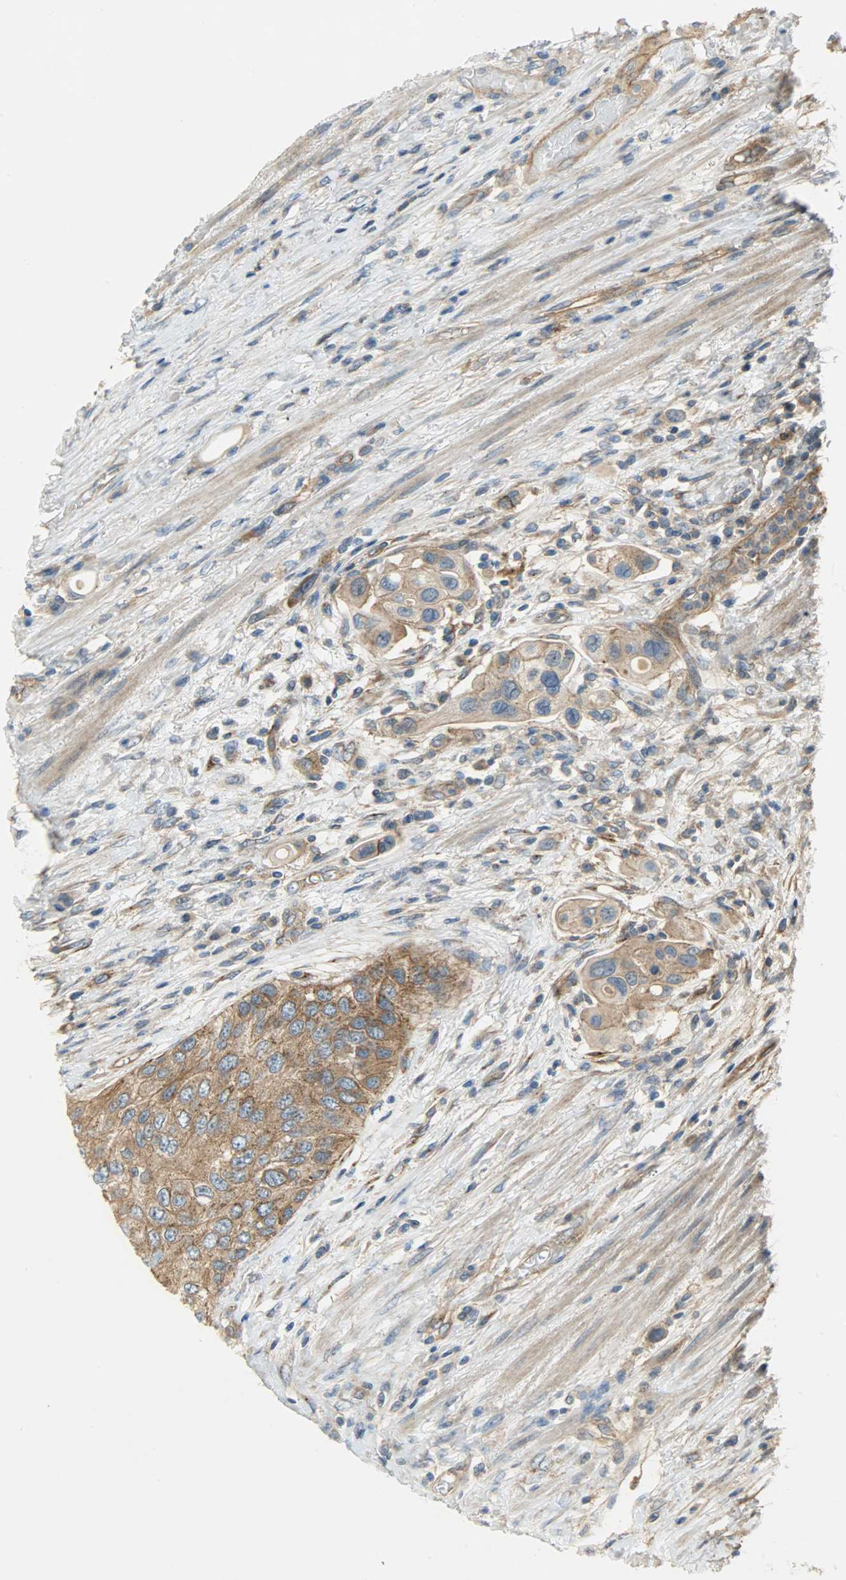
{"staining": {"intensity": "moderate", "quantity": ">75%", "location": "cytoplasmic/membranous"}, "tissue": "urothelial cancer", "cell_type": "Tumor cells", "image_type": "cancer", "snomed": [{"axis": "morphology", "description": "Urothelial carcinoma, High grade"}, {"axis": "topography", "description": "Urinary bladder"}], "caption": "A brown stain labels moderate cytoplasmic/membranous expression of a protein in high-grade urothelial carcinoma tumor cells.", "gene": "KIAA1217", "patient": {"sex": "female", "age": 56}}